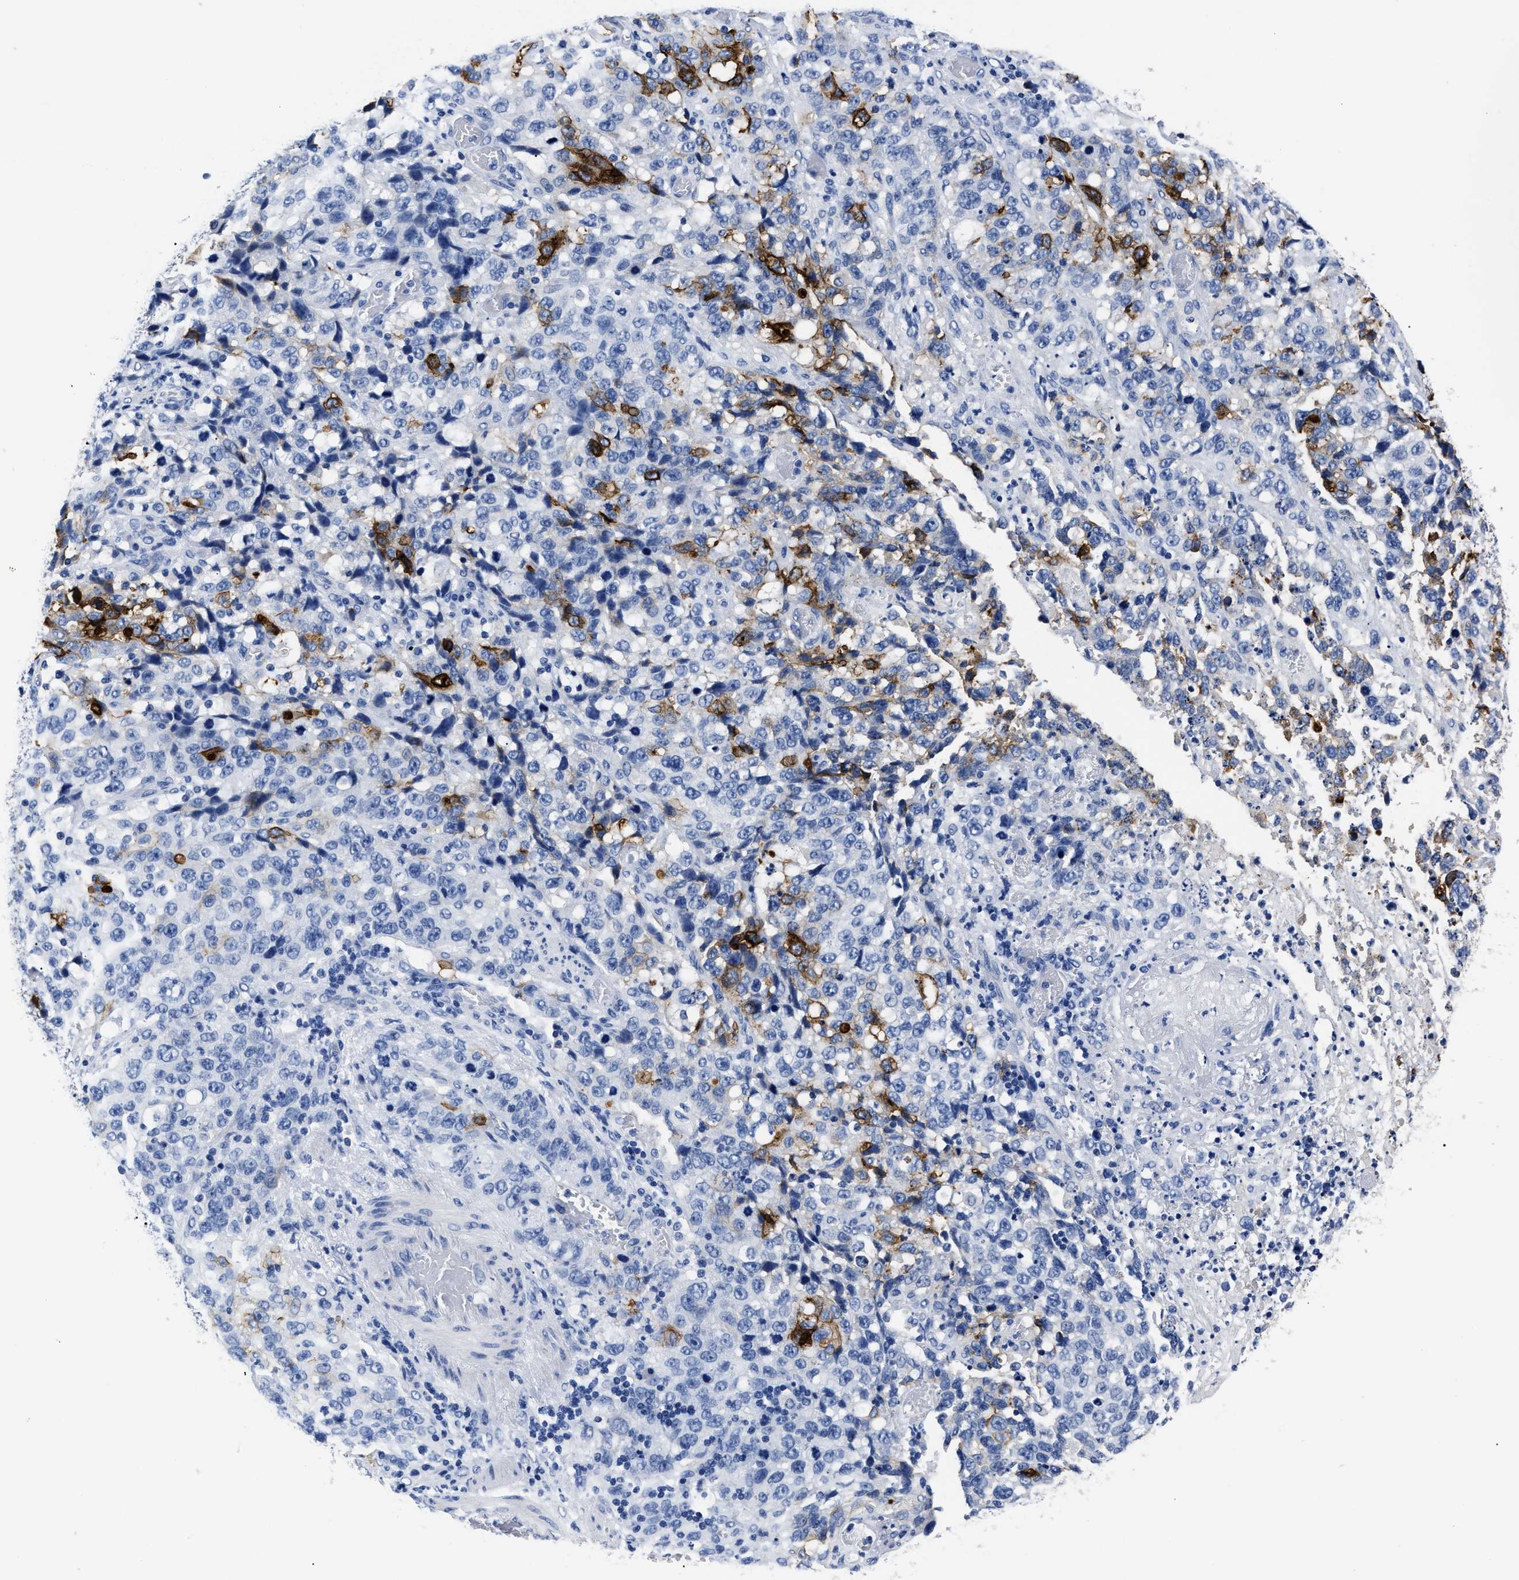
{"staining": {"intensity": "strong", "quantity": "<25%", "location": "cytoplasmic/membranous"}, "tissue": "stomach cancer", "cell_type": "Tumor cells", "image_type": "cancer", "snomed": [{"axis": "morphology", "description": "Normal tissue, NOS"}, {"axis": "morphology", "description": "Adenocarcinoma, NOS"}, {"axis": "topography", "description": "Stomach"}], "caption": "Stomach cancer (adenocarcinoma) tissue shows strong cytoplasmic/membranous staining in approximately <25% of tumor cells, visualized by immunohistochemistry.", "gene": "ALPG", "patient": {"sex": "male", "age": 48}}